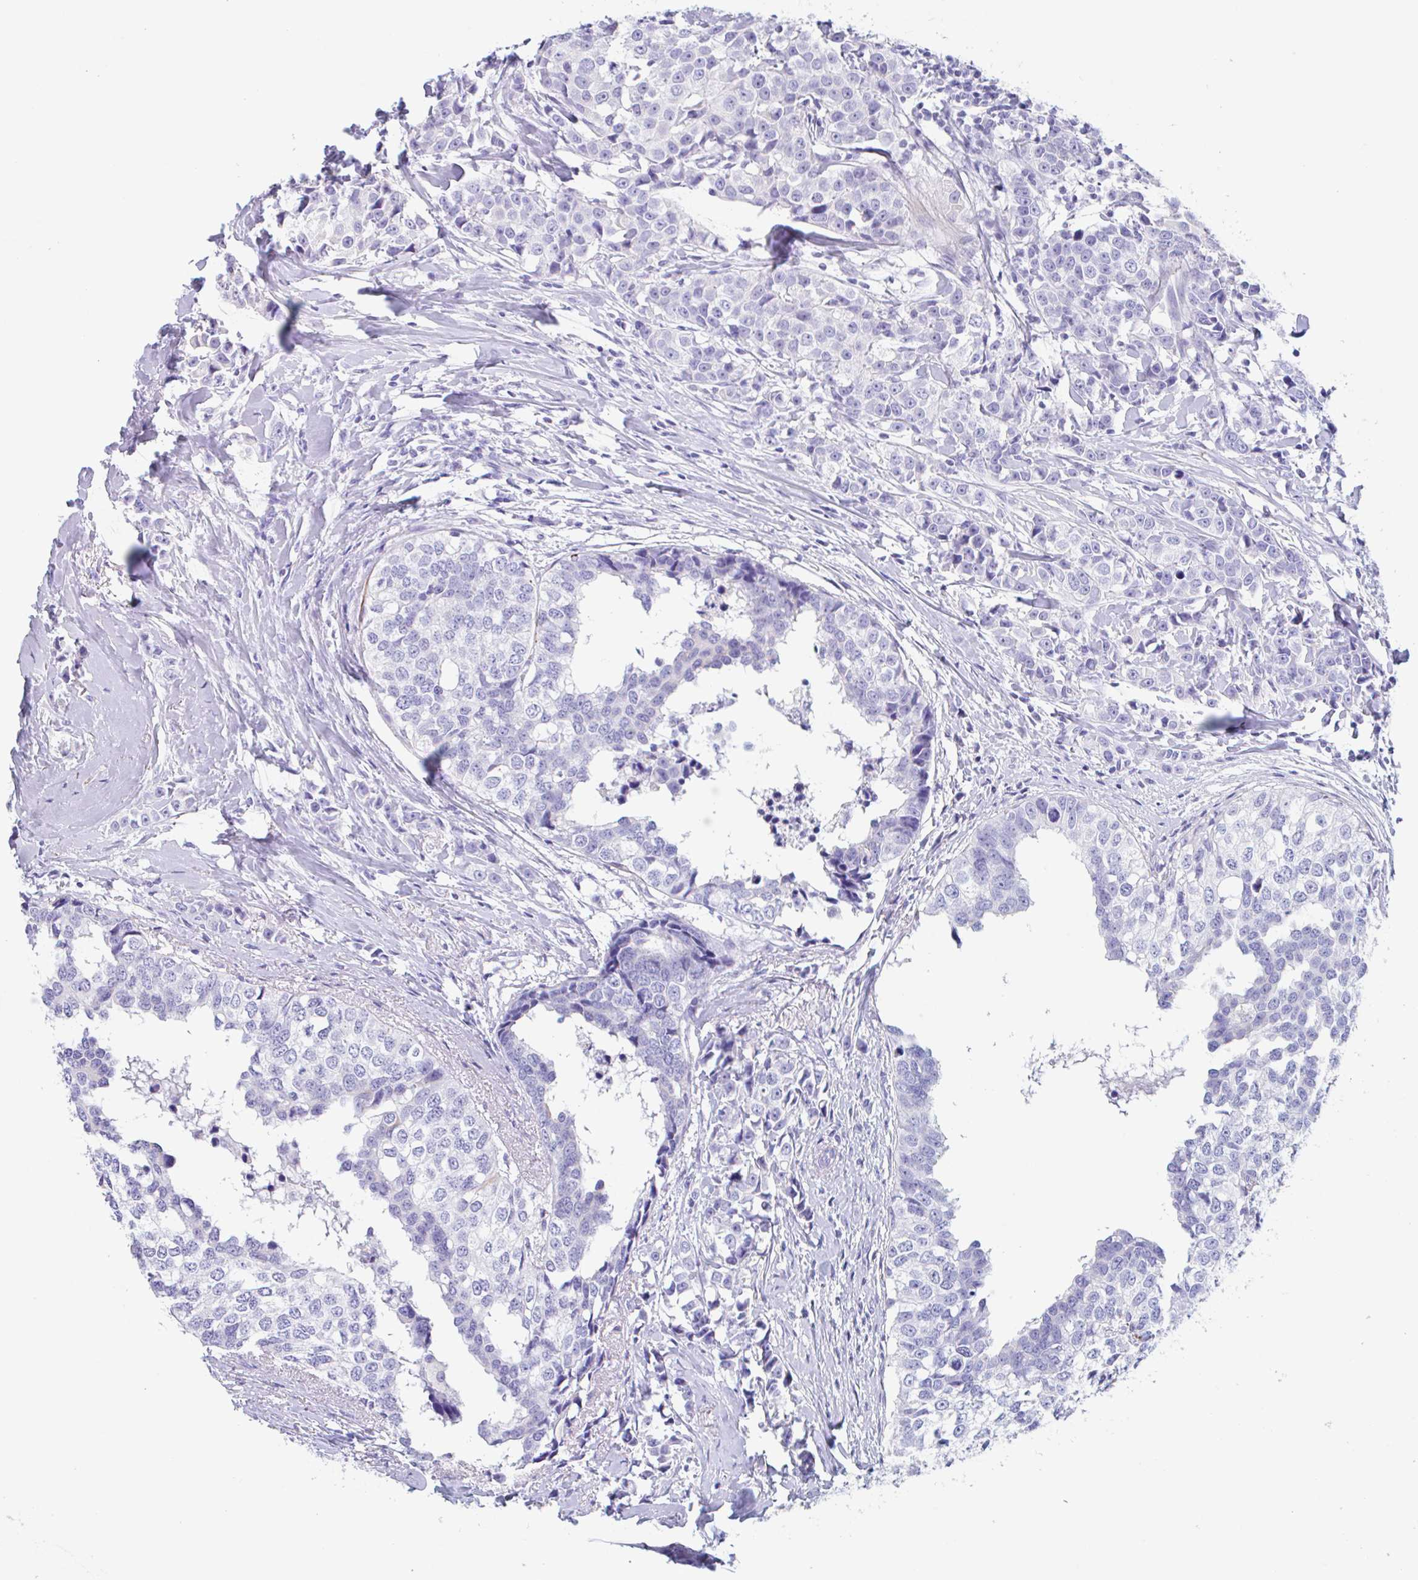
{"staining": {"intensity": "negative", "quantity": "none", "location": "none"}, "tissue": "breast cancer", "cell_type": "Tumor cells", "image_type": "cancer", "snomed": [{"axis": "morphology", "description": "Duct carcinoma"}, {"axis": "topography", "description": "Breast"}], "caption": "Immunohistochemistry (IHC) image of neoplastic tissue: breast infiltrating ductal carcinoma stained with DAB displays no significant protein staining in tumor cells.", "gene": "TAS2R41", "patient": {"sex": "female", "age": 80}}